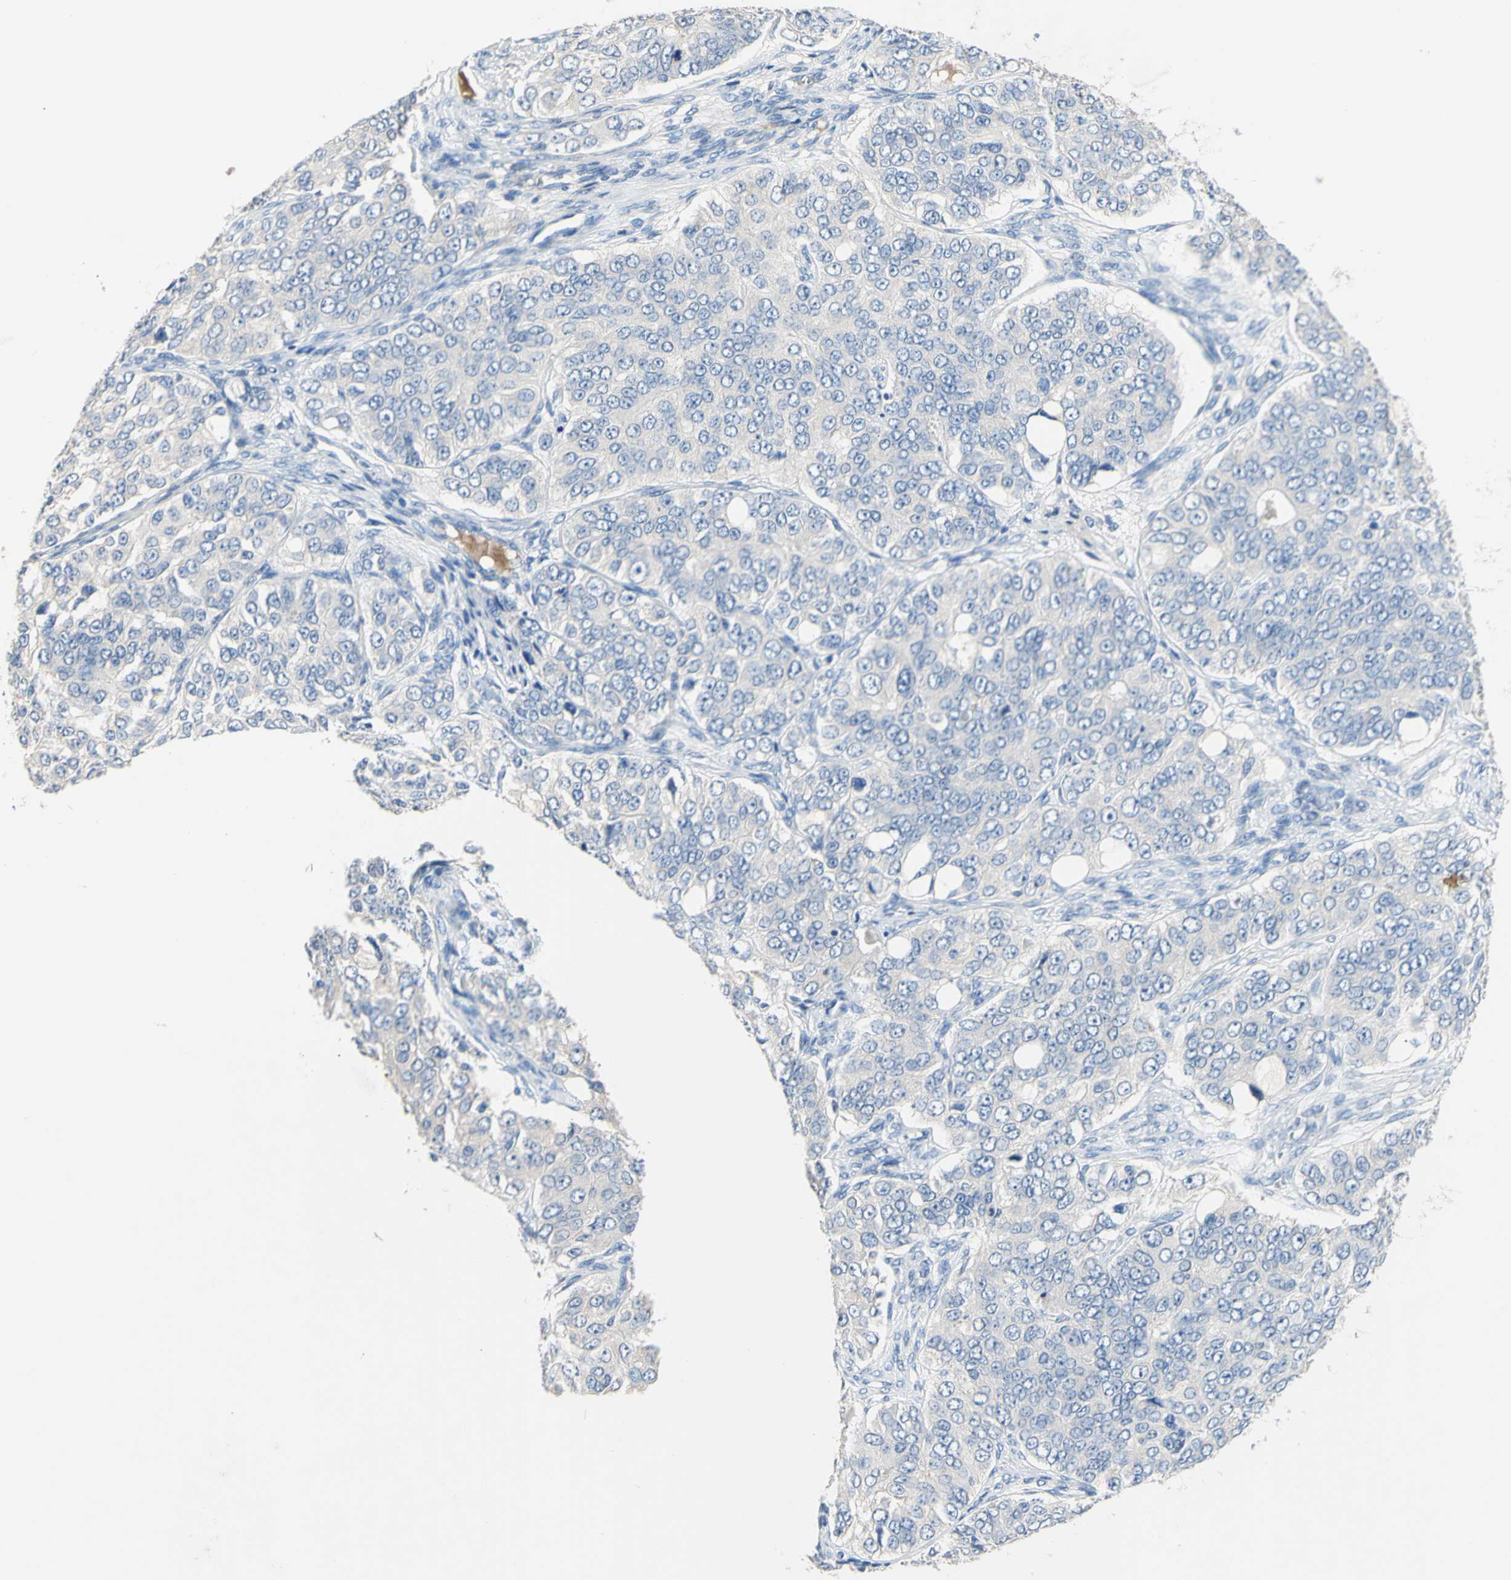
{"staining": {"intensity": "negative", "quantity": "none", "location": "none"}, "tissue": "ovarian cancer", "cell_type": "Tumor cells", "image_type": "cancer", "snomed": [{"axis": "morphology", "description": "Carcinoma, endometroid"}, {"axis": "topography", "description": "Ovary"}], "caption": "There is no significant expression in tumor cells of ovarian cancer (endometroid carcinoma).", "gene": "CDON", "patient": {"sex": "female", "age": 51}}